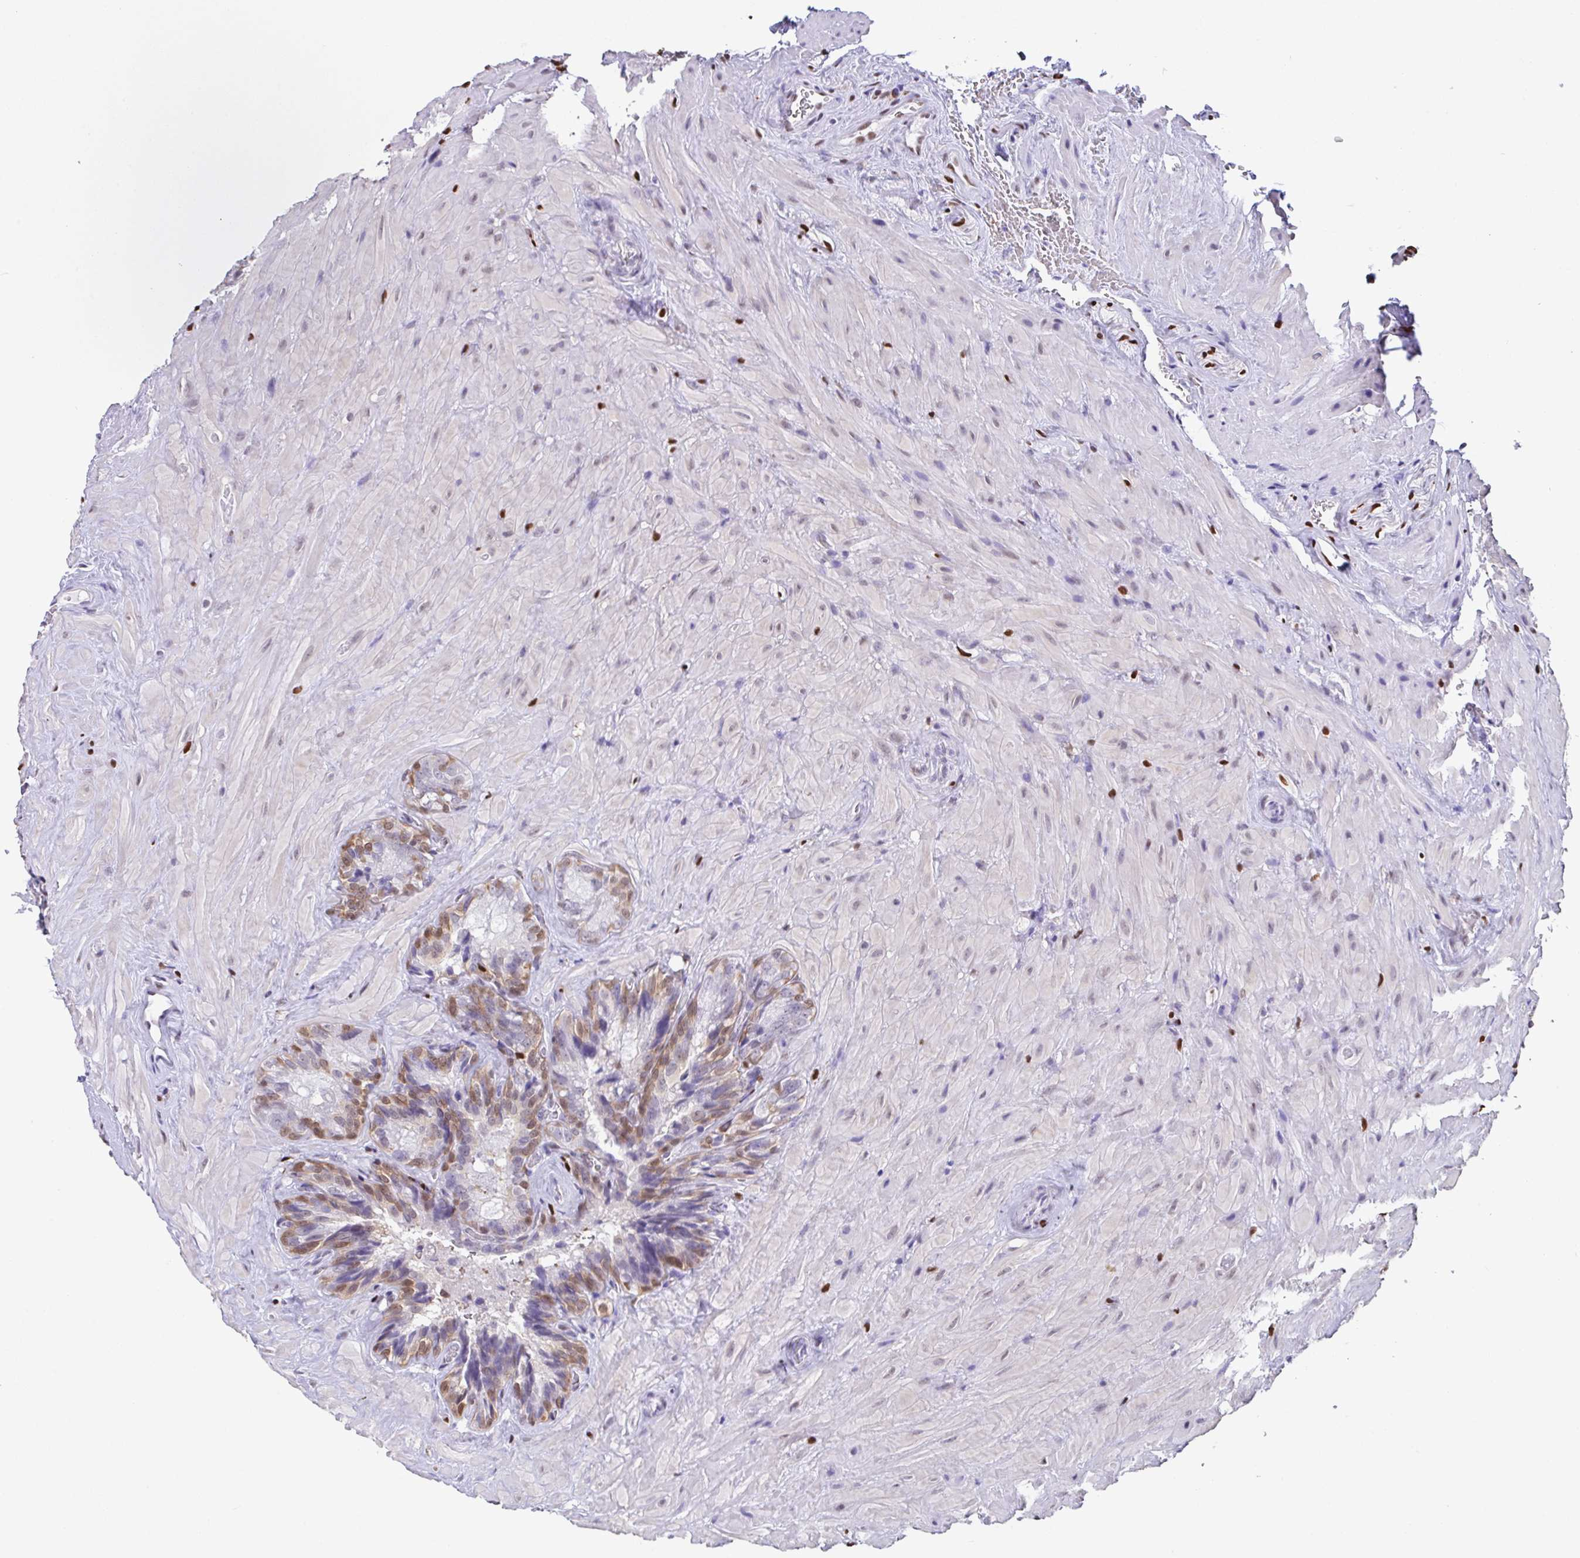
{"staining": {"intensity": "moderate", "quantity": "25%-75%", "location": "nuclear"}, "tissue": "seminal vesicle", "cell_type": "Glandular cells", "image_type": "normal", "snomed": [{"axis": "morphology", "description": "Normal tissue, NOS"}, {"axis": "topography", "description": "Seminal veicle"}], "caption": "Seminal vesicle stained with IHC demonstrates moderate nuclear positivity in approximately 25%-75% of glandular cells.", "gene": "BTBD10", "patient": {"sex": "male", "age": 47}}